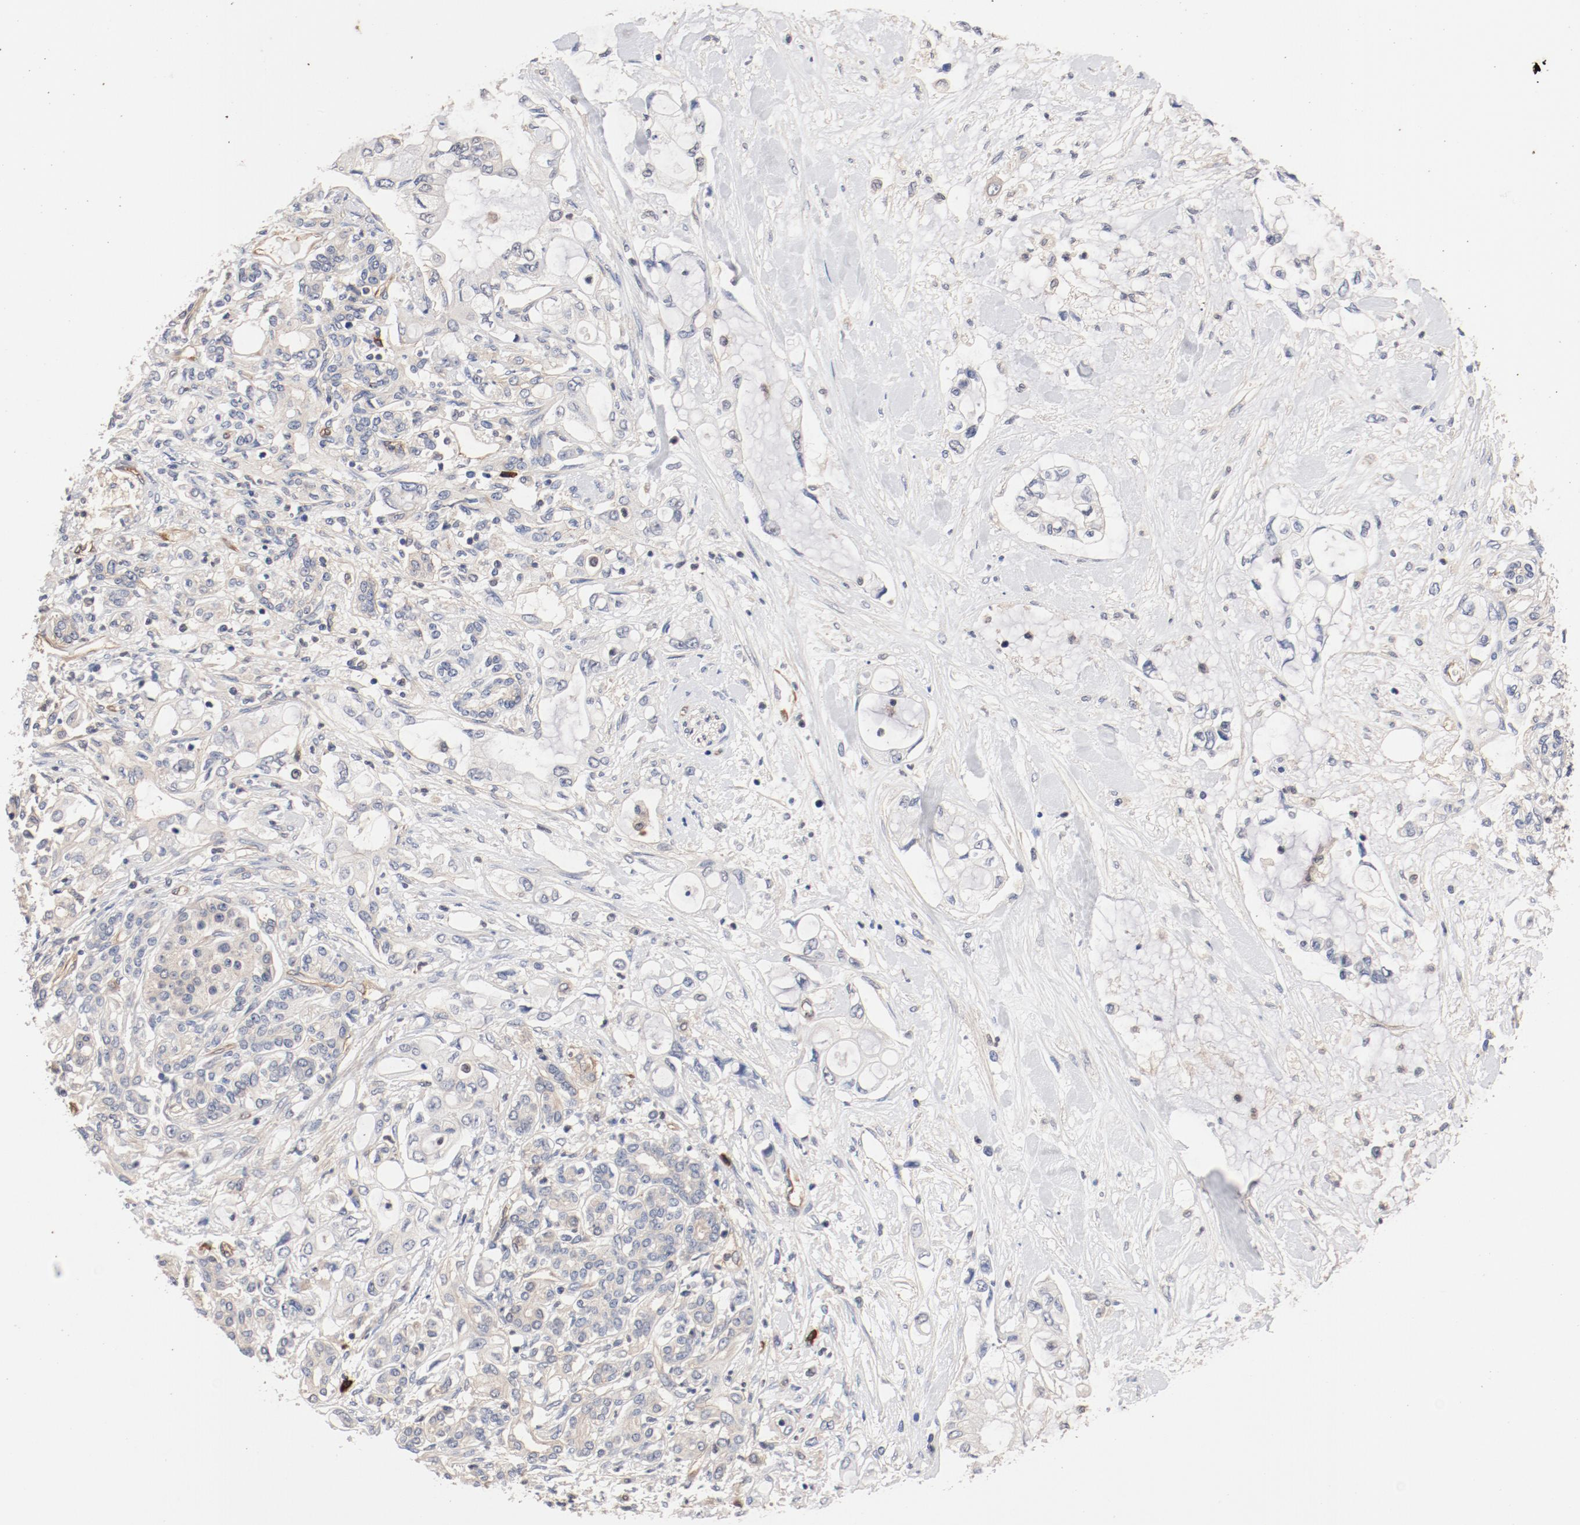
{"staining": {"intensity": "negative", "quantity": "none", "location": "none"}, "tissue": "pancreatic cancer", "cell_type": "Tumor cells", "image_type": "cancer", "snomed": [{"axis": "morphology", "description": "Adenocarcinoma, NOS"}, {"axis": "topography", "description": "Pancreas"}], "caption": "The IHC micrograph has no significant expression in tumor cells of pancreatic adenocarcinoma tissue. The staining is performed using DAB (3,3'-diaminobenzidine) brown chromogen with nuclei counter-stained in using hematoxylin.", "gene": "UBE2J1", "patient": {"sex": "female", "age": 70}}